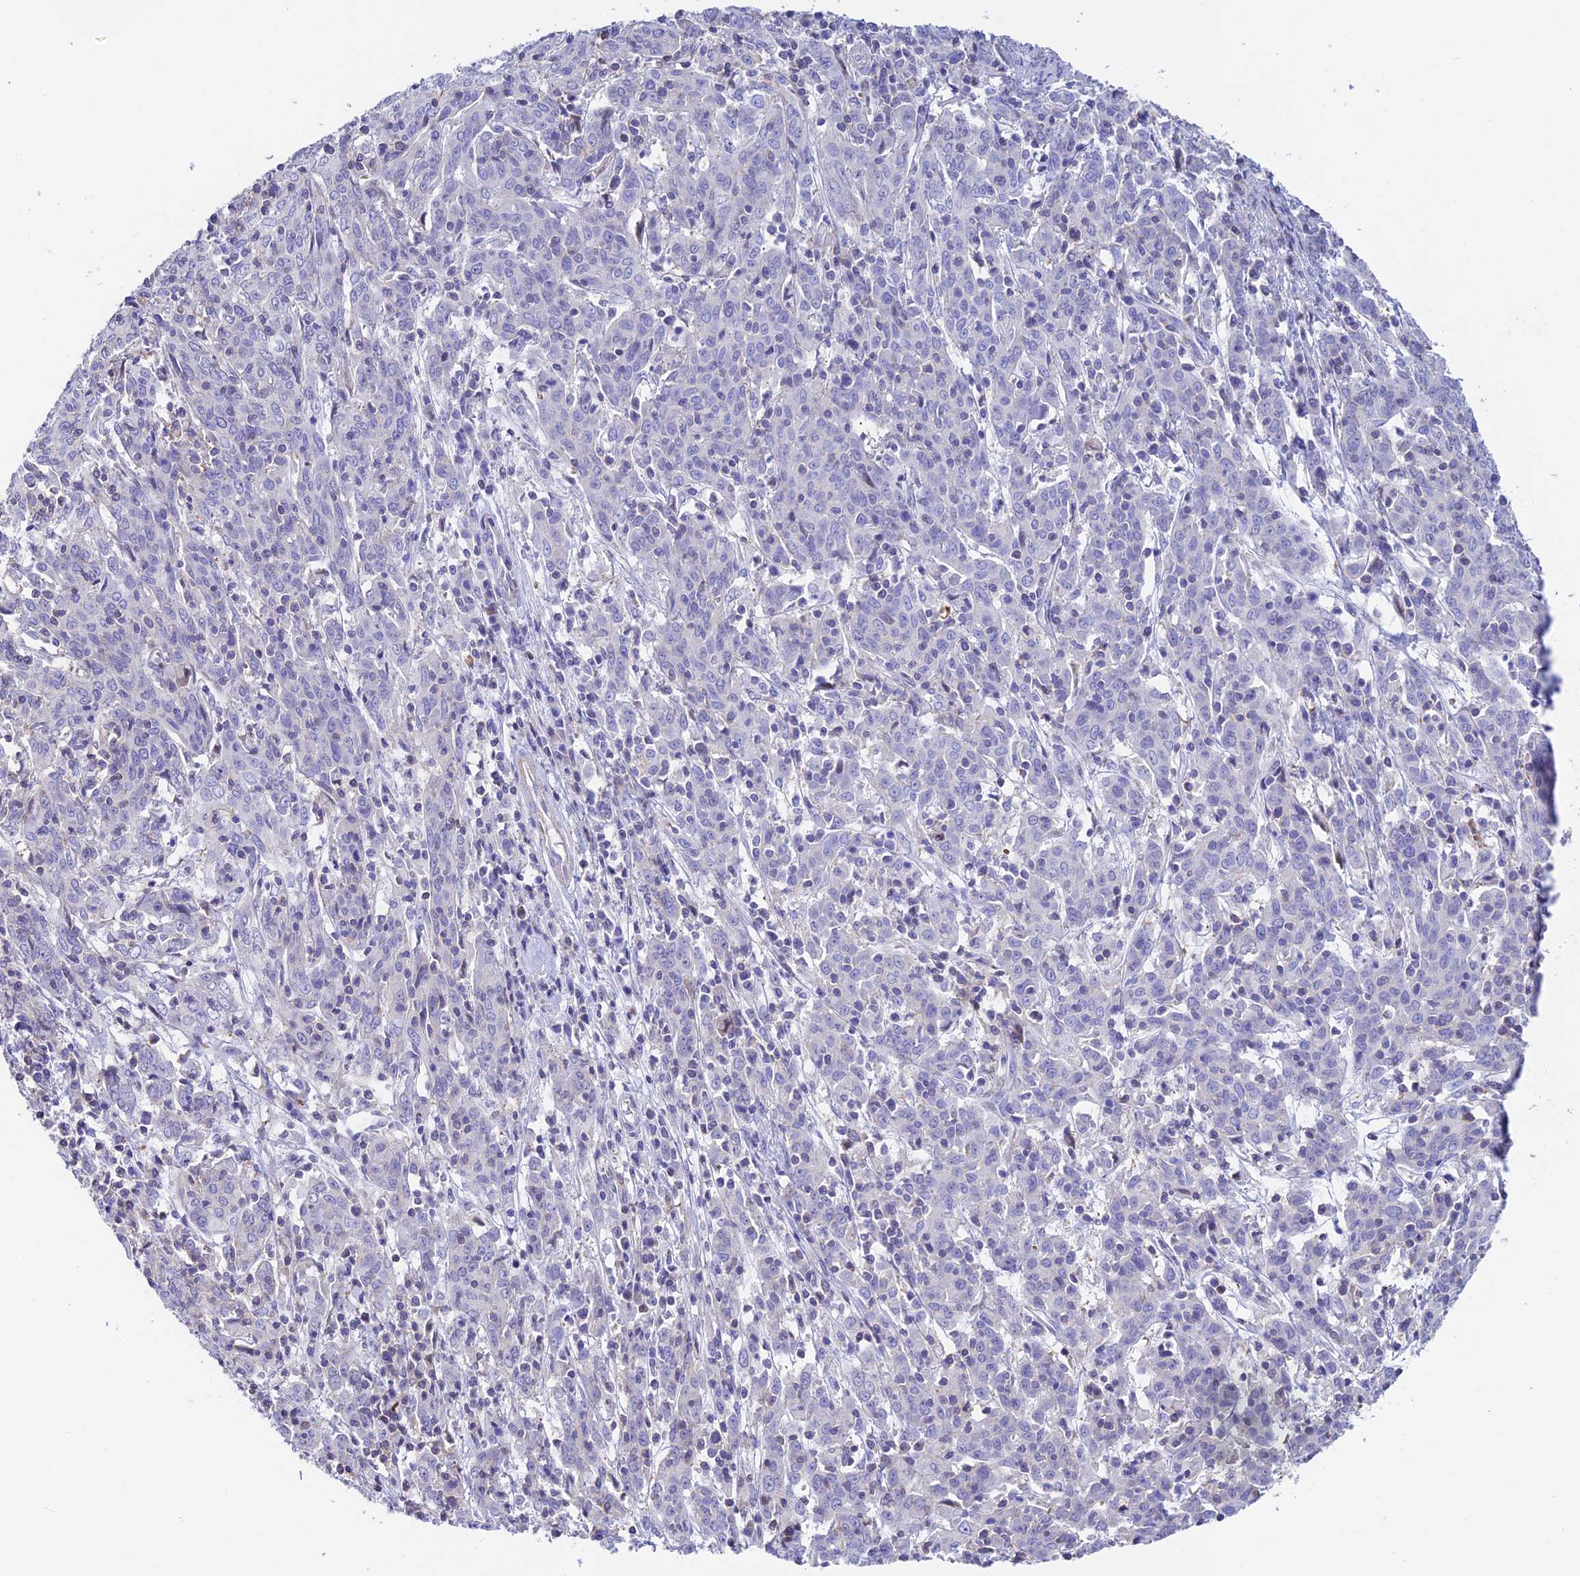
{"staining": {"intensity": "negative", "quantity": "none", "location": "none"}, "tissue": "cervical cancer", "cell_type": "Tumor cells", "image_type": "cancer", "snomed": [{"axis": "morphology", "description": "Squamous cell carcinoma, NOS"}, {"axis": "topography", "description": "Cervix"}], "caption": "Human cervical cancer stained for a protein using immunohistochemistry (IHC) reveals no expression in tumor cells.", "gene": "PRIM1", "patient": {"sex": "female", "age": 67}}